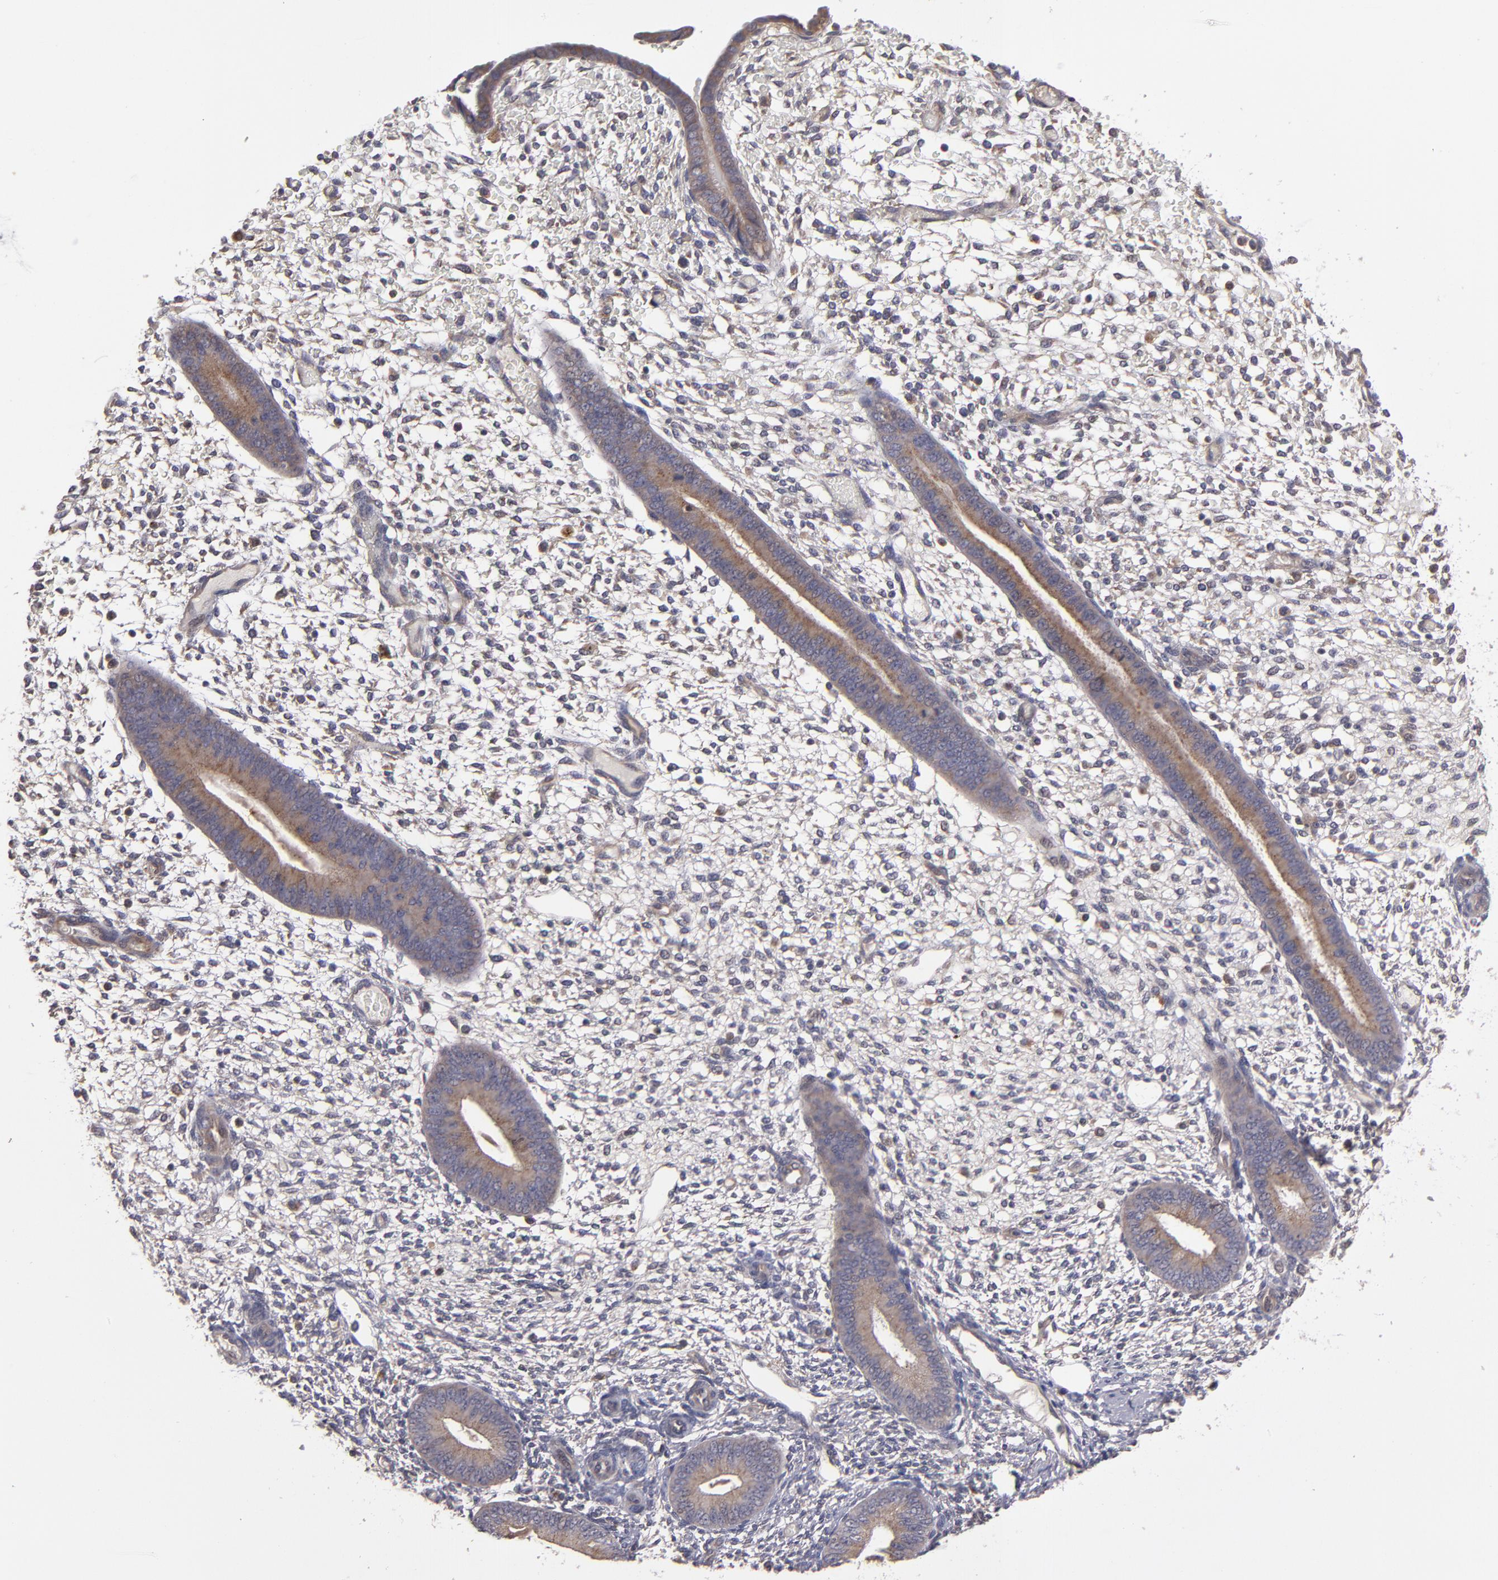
{"staining": {"intensity": "weak", "quantity": "25%-75%", "location": "cytoplasmic/membranous"}, "tissue": "endometrium", "cell_type": "Cells in endometrial stroma", "image_type": "normal", "snomed": [{"axis": "morphology", "description": "Normal tissue, NOS"}, {"axis": "topography", "description": "Endometrium"}], "caption": "A low amount of weak cytoplasmic/membranous staining is present in about 25%-75% of cells in endometrial stroma in benign endometrium.", "gene": "CTSO", "patient": {"sex": "female", "age": 42}}